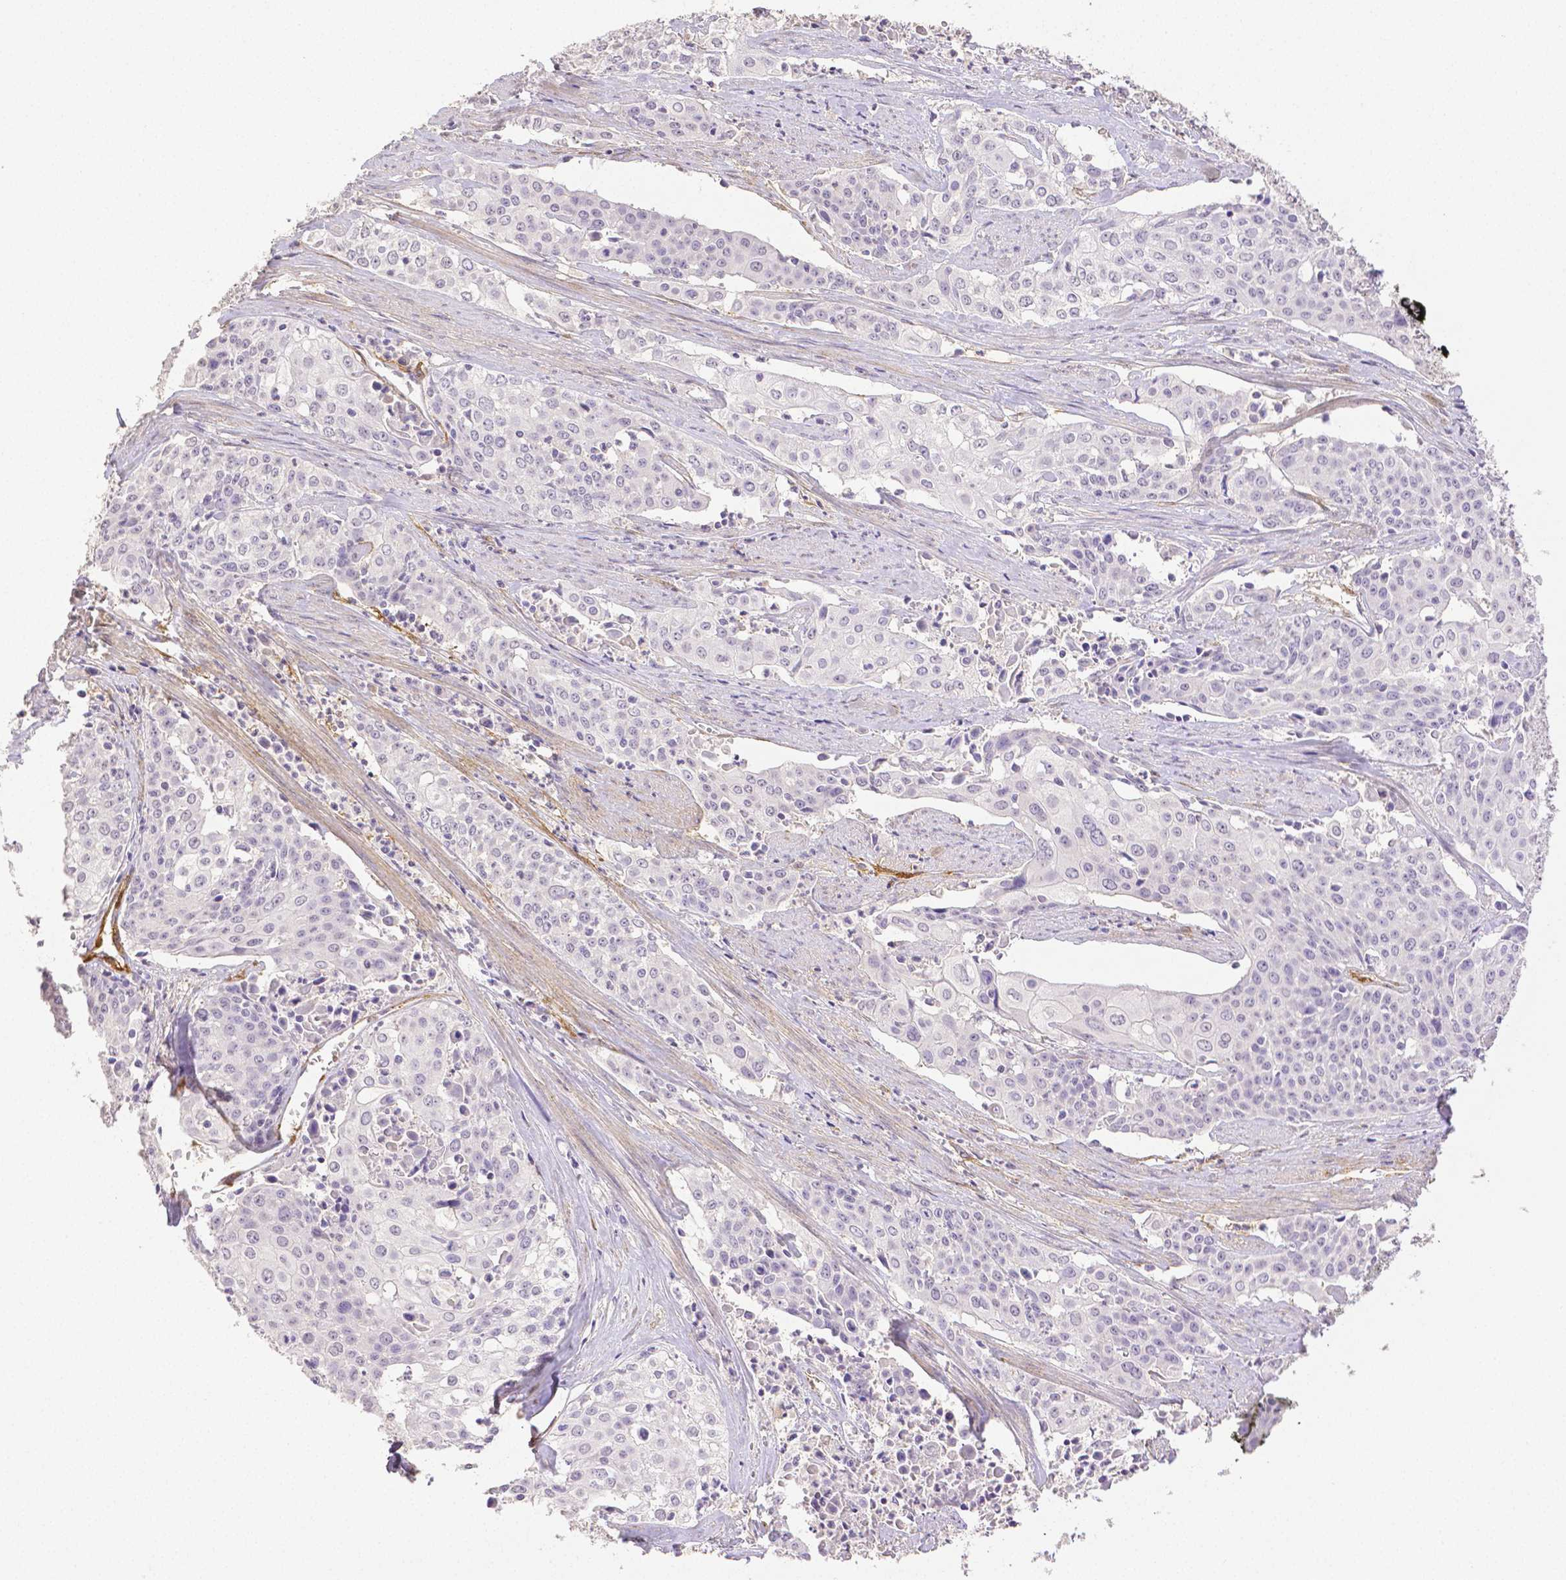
{"staining": {"intensity": "negative", "quantity": "none", "location": "none"}, "tissue": "cervical cancer", "cell_type": "Tumor cells", "image_type": "cancer", "snomed": [{"axis": "morphology", "description": "Squamous cell carcinoma, NOS"}, {"axis": "topography", "description": "Cervix"}], "caption": "DAB immunohistochemical staining of human squamous cell carcinoma (cervical) exhibits no significant expression in tumor cells.", "gene": "THY1", "patient": {"sex": "female", "age": 39}}